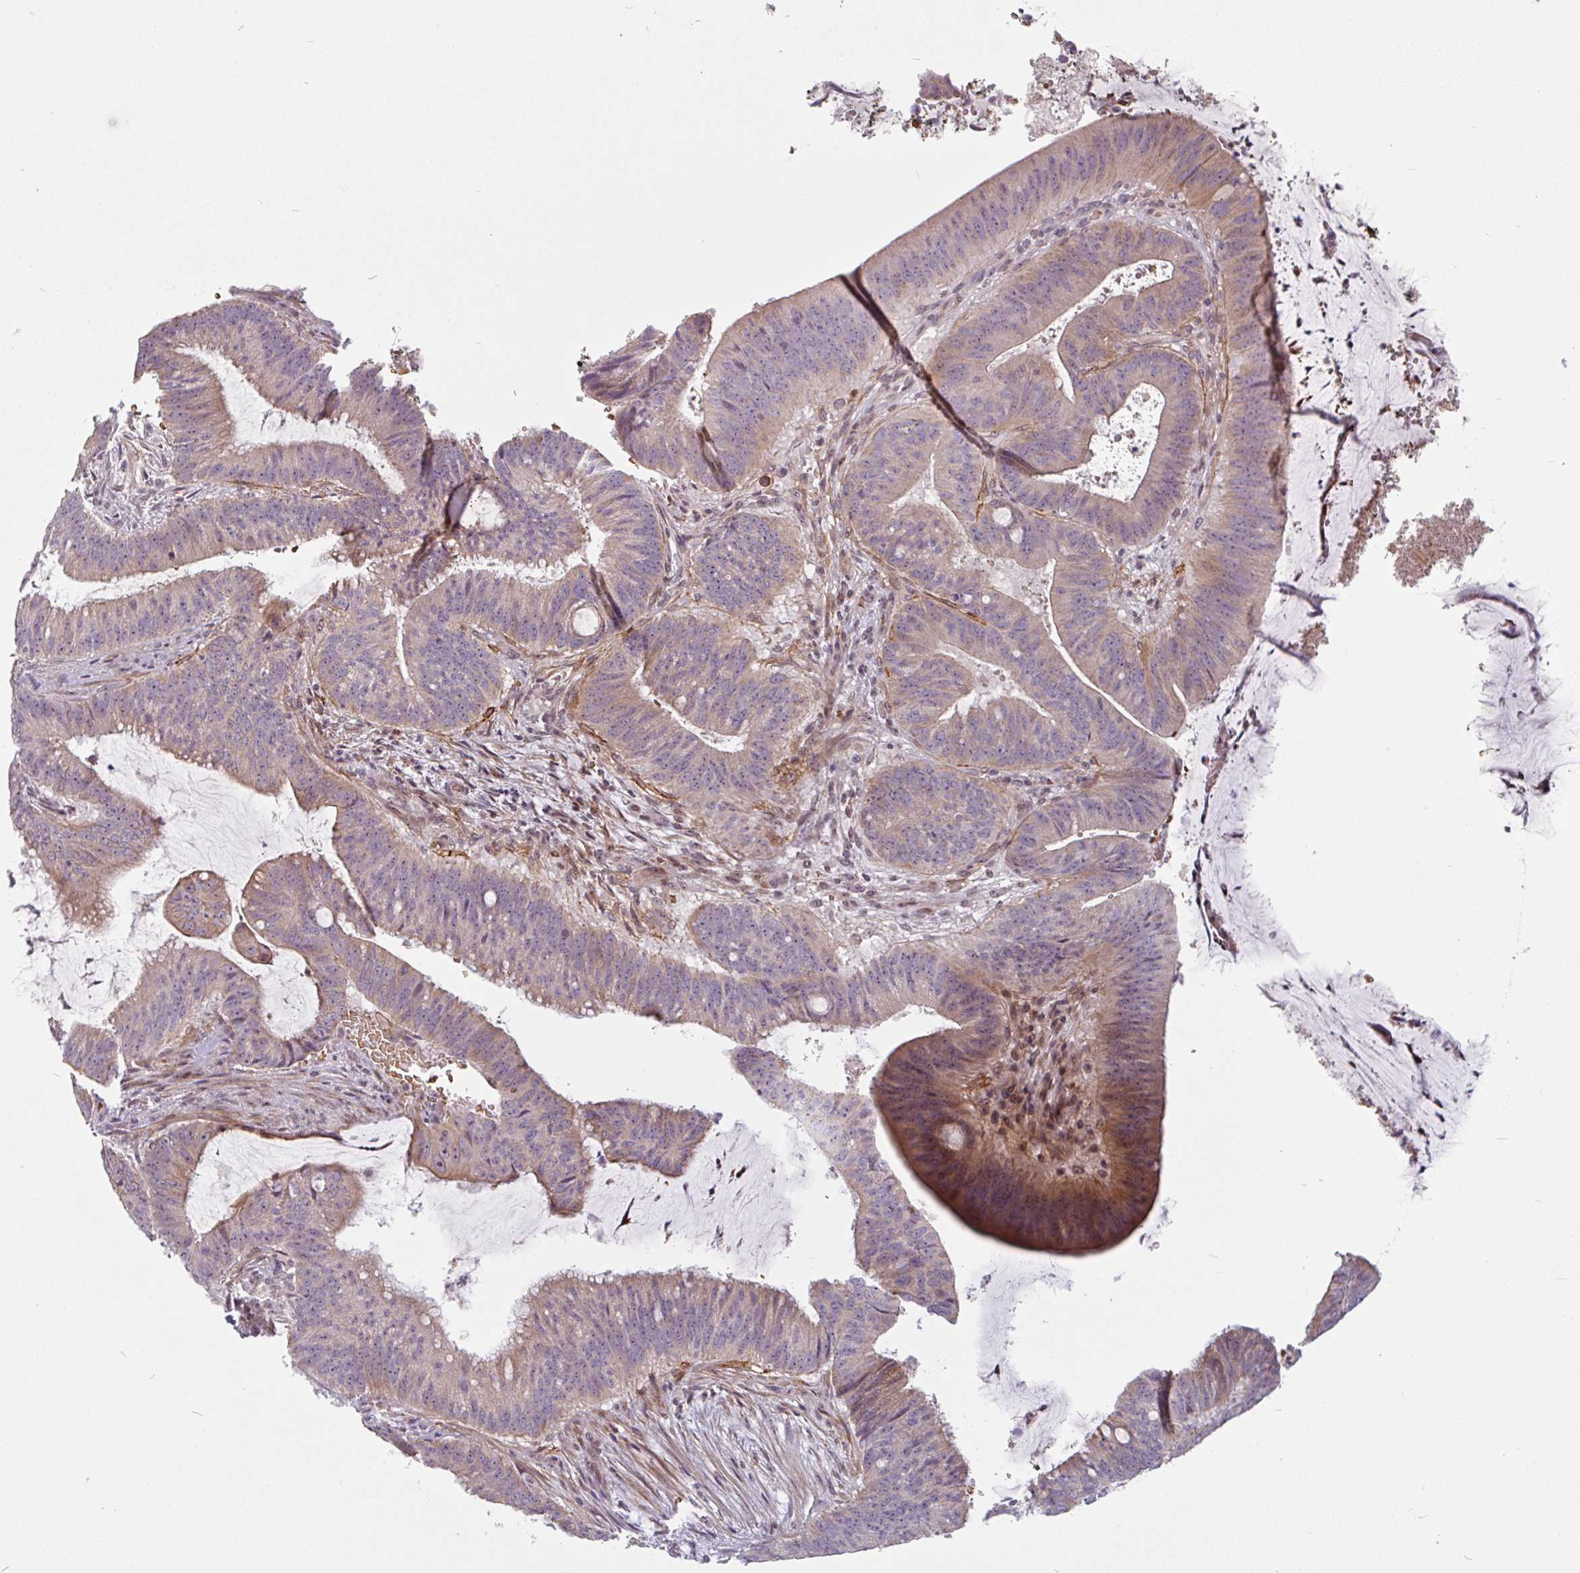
{"staining": {"intensity": "weak", "quantity": "25%-75%", "location": "cytoplasmic/membranous"}, "tissue": "colorectal cancer", "cell_type": "Tumor cells", "image_type": "cancer", "snomed": [{"axis": "morphology", "description": "Adenocarcinoma, NOS"}, {"axis": "topography", "description": "Colon"}], "caption": "Immunohistochemical staining of adenocarcinoma (colorectal) exhibits low levels of weak cytoplasmic/membranous expression in about 25%-75% of tumor cells.", "gene": "TMEM119", "patient": {"sex": "female", "age": 43}}